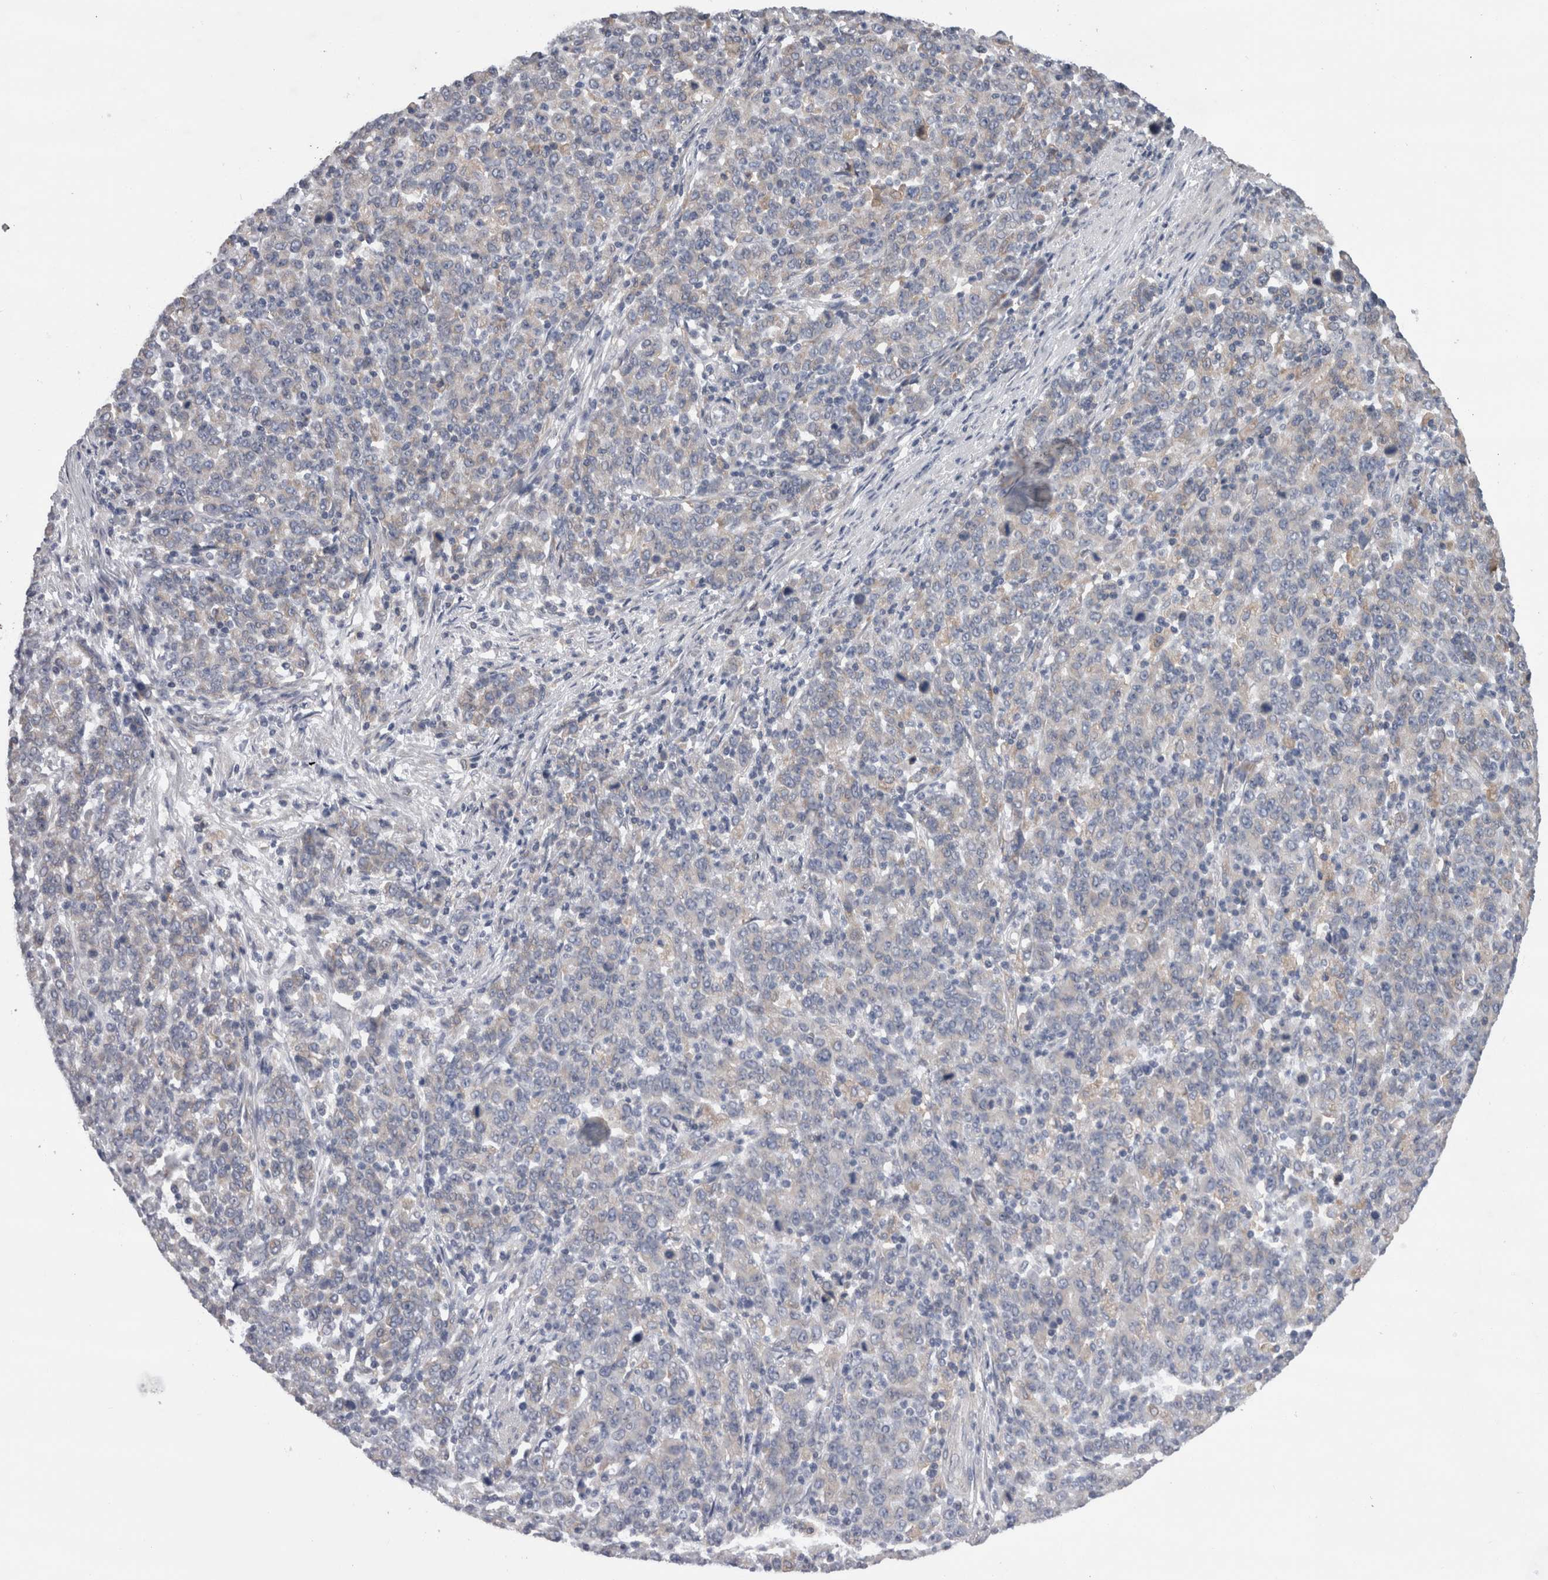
{"staining": {"intensity": "negative", "quantity": "none", "location": "none"}, "tissue": "stomach cancer", "cell_type": "Tumor cells", "image_type": "cancer", "snomed": [{"axis": "morphology", "description": "Adenocarcinoma, NOS"}, {"axis": "topography", "description": "Stomach, upper"}], "caption": "This is an immunohistochemistry histopathology image of stomach adenocarcinoma. There is no expression in tumor cells.", "gene": "GDAP1", "patient": {"sex": "male", "age": 69}}